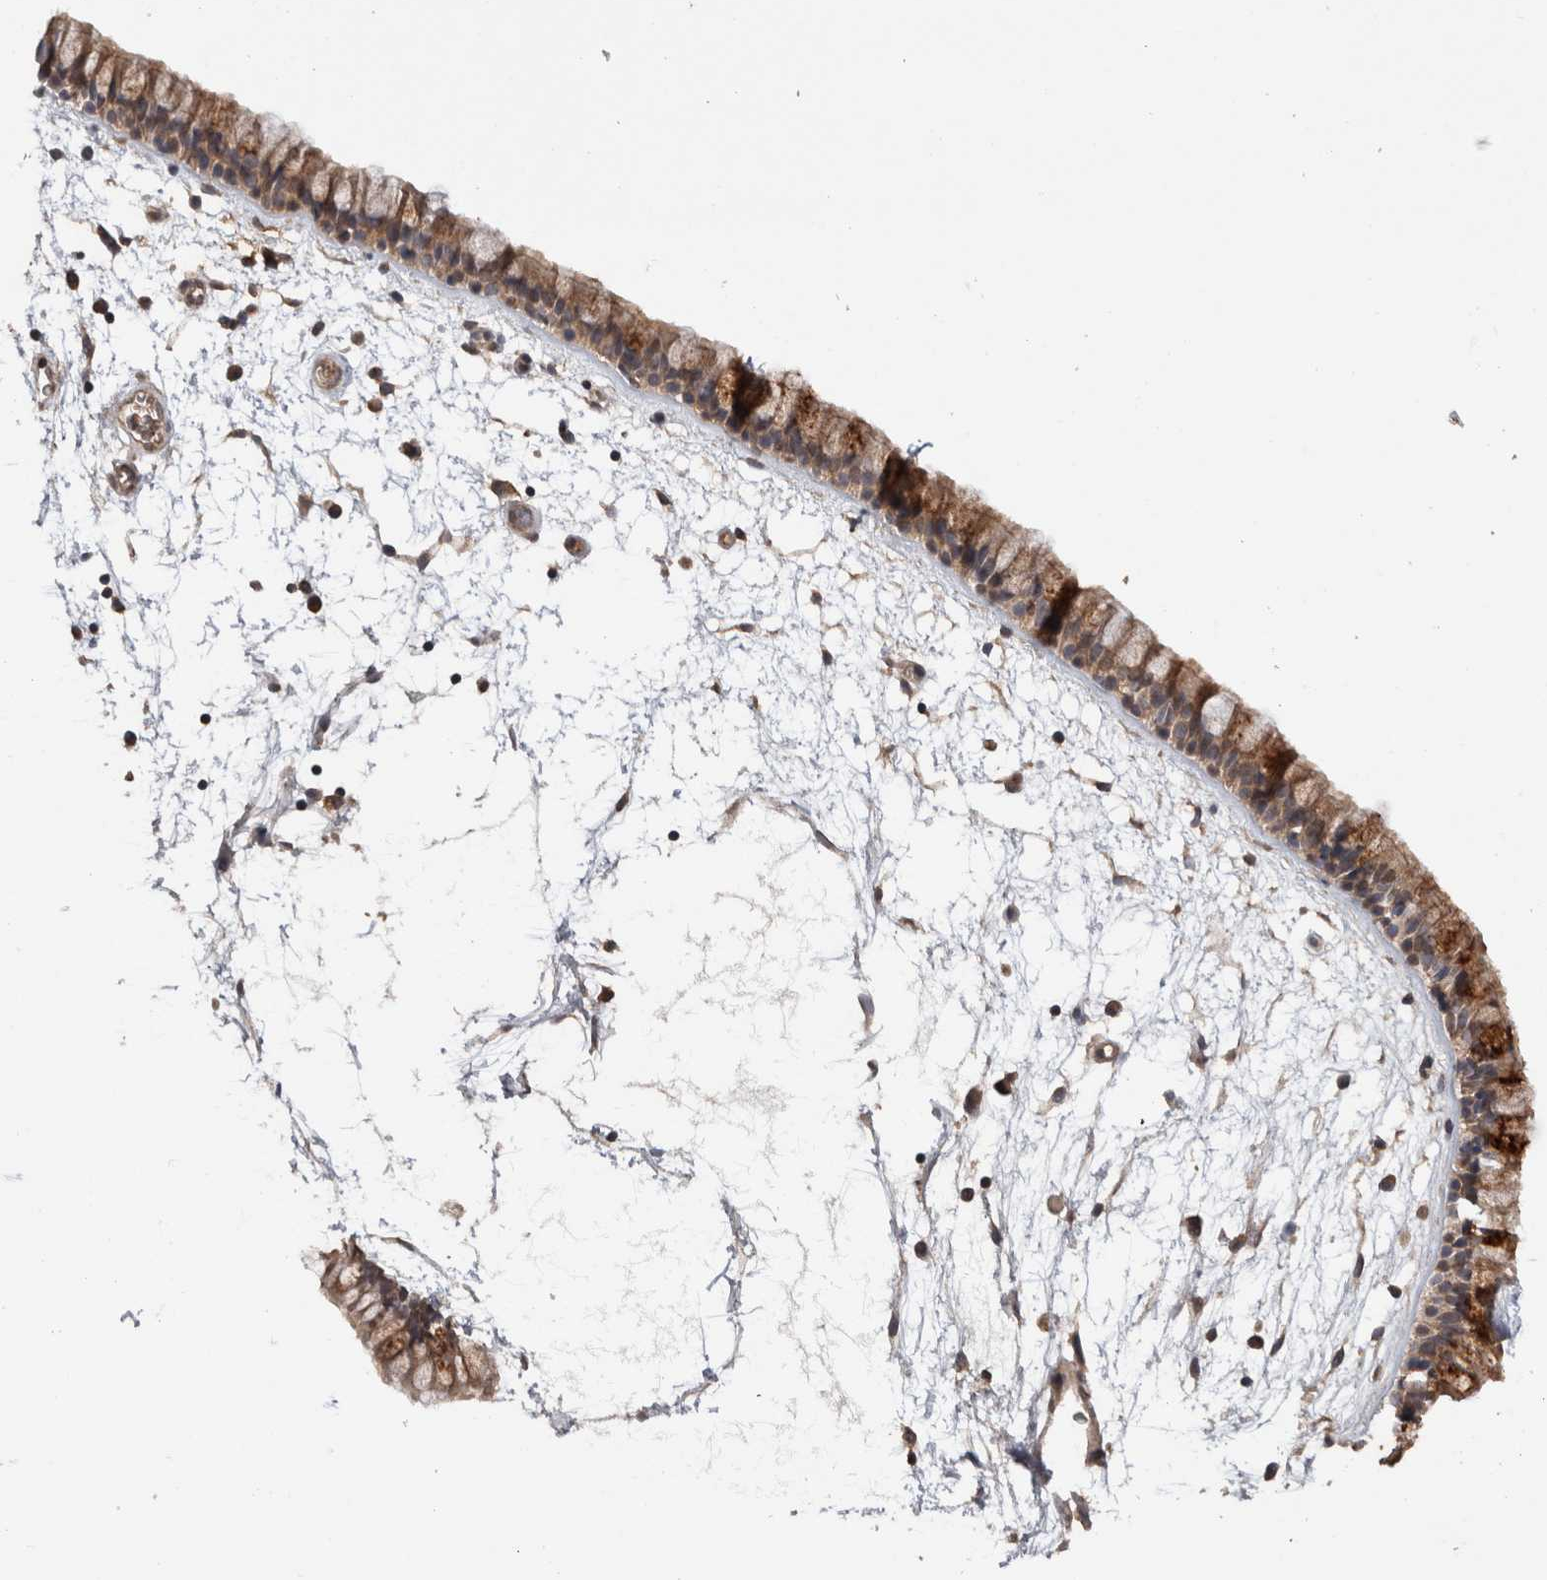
{"staining": {"intensity": "moderate", "quantity": ">75%", "location": "cytoplasmic/membranous"}, "tissue": "nasopharynx", "cell_type": "Respiratory epithelial cells", "image_type": "normal", "snomed": [{"axis": "morphology", "description": "Normal tissue, NOS"}, {"axis": "morphology", "description": "Inflammation, NOS"}, {"axis": "topography", "description": "Nasopharynx"}], "caption": "DAB immunohistochemical staining of unremarkable nasopharynx exhibits moderate cytoplasmic/membranous protein expression in approximately >75% of respiratory epithelial cells.", "gene": "HMOX2", "patient": {"sex": "male", "age": 48}}